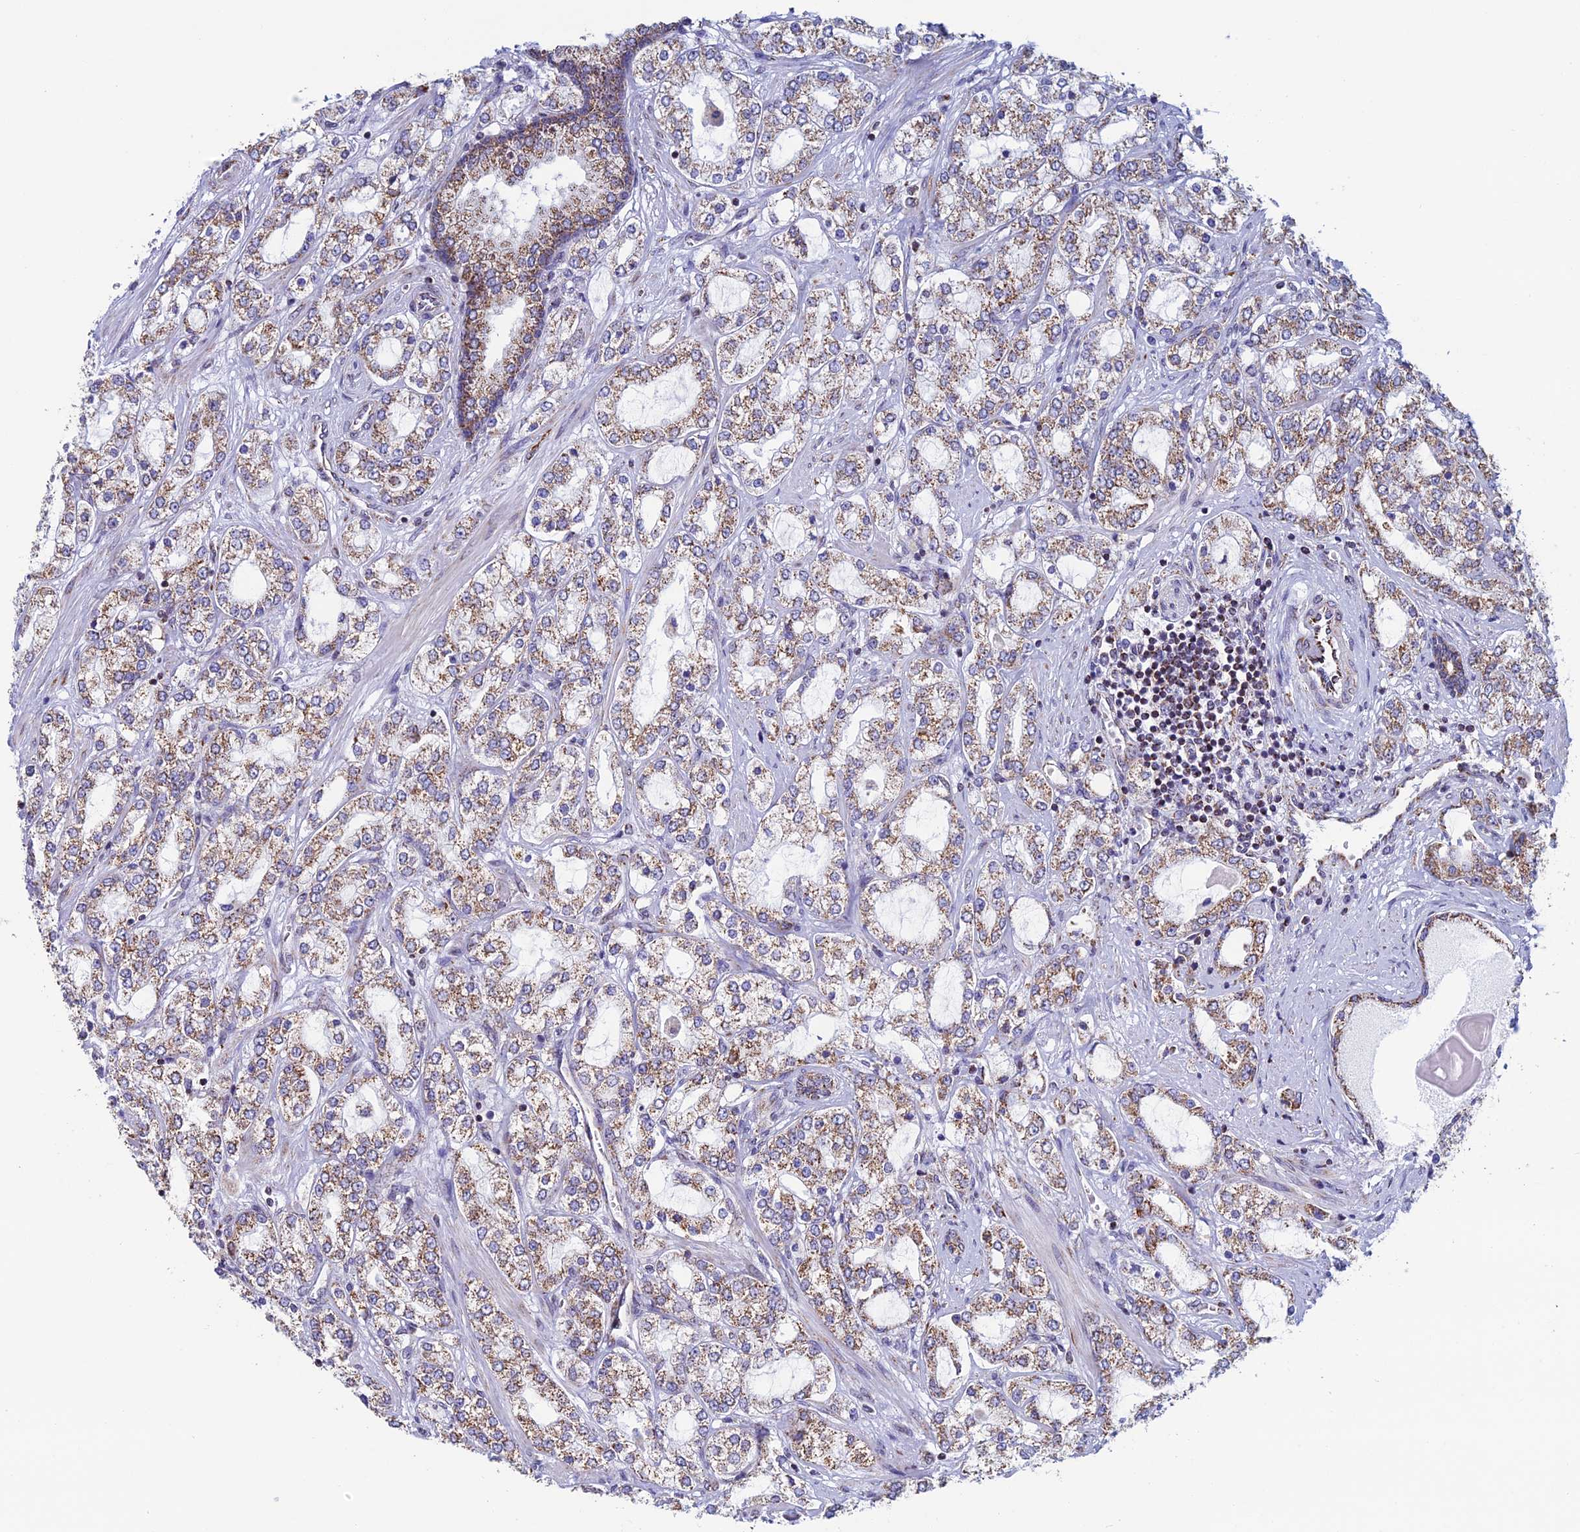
{"staining": {"intensity": "moderate", "quantity": ">75%", "location": "cytoplasmic/membranous"}, "tissue": "prostate cancer", "cell_type": "Tumor cells", "image_type": "cancer", "snomed": [{"axis": "morphology", "description": "Adenocarcinoma, High grade"}, {"axis": "topography", "description": "Prostate"}], "caption": "The photomicrograph reveals a brown stain indicating the presence of a protein in the cytoplasmic/membranous of tumor cells in prostate adenocarcinoma (high-grade).", "gene": "ZNG1B", "patient": {"sex": "male", "age": 64}}